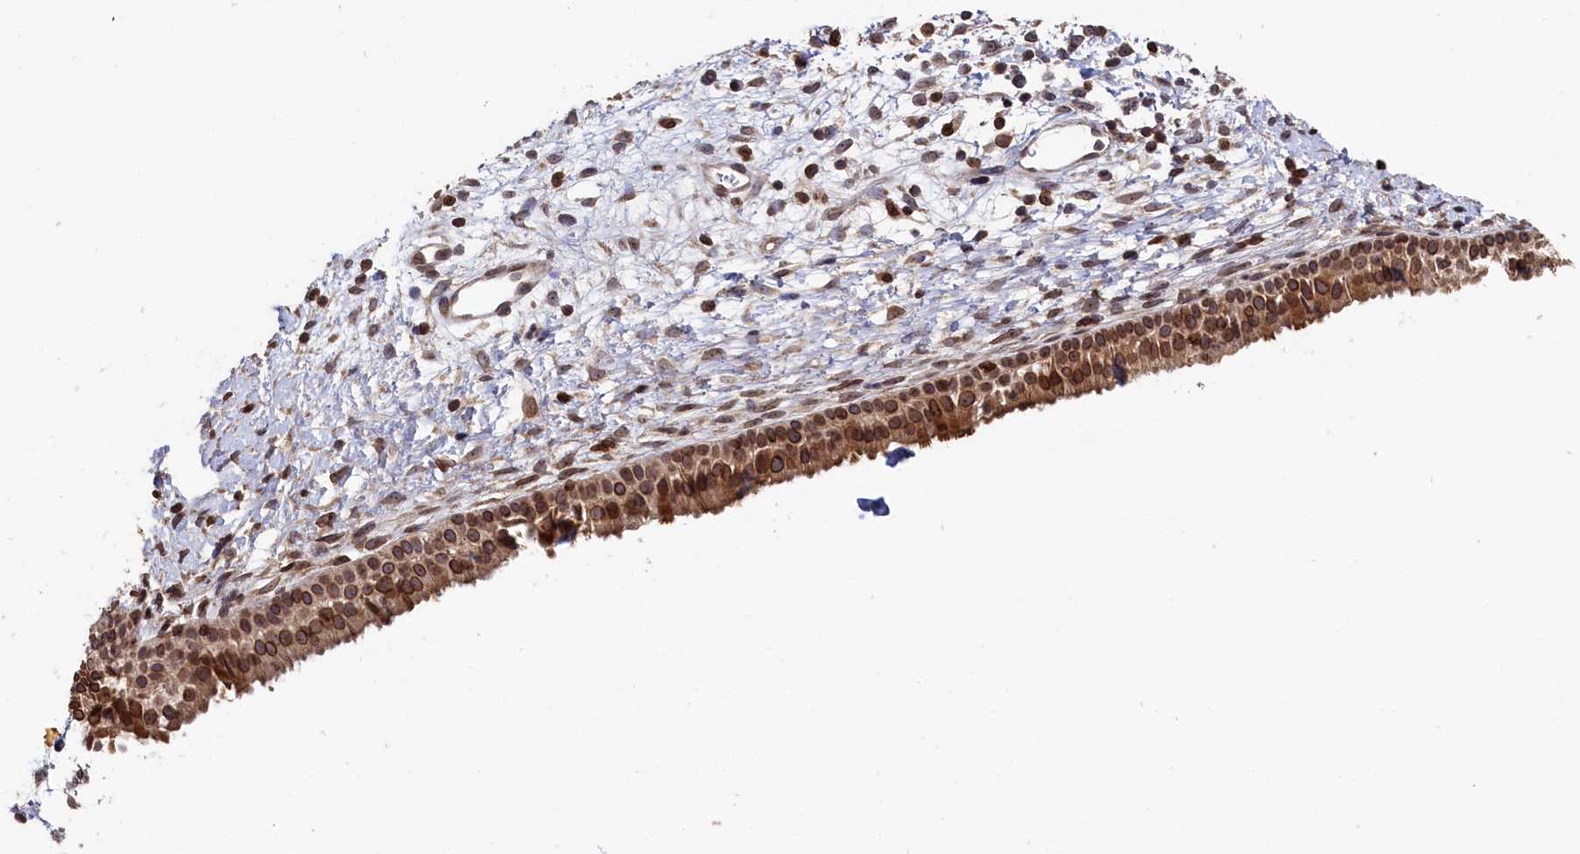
{"staining": {"intensity": "strong", "quantity": ">75%", "location": "cytoplasmic/membranous,nuclear"}, "tissue": "nasopharynx", "cell_type": "Respiratory epithelial cells", "image_type": "normal", "snomed": [{"axis": "morphology", "description": "Normal tissue, NOS"}, {"axis": "topography", "description": "Nasopharynx"}], "caption": "This is a histology image of immunohistochemistry staining of benign nasopharynx, which shows strong positivity in the cytoplasmic/membranous,nuclear of respiratory epithelial cells.", "gene": "ANKEF1", "patient": {"sex": "male", "age": 22}}